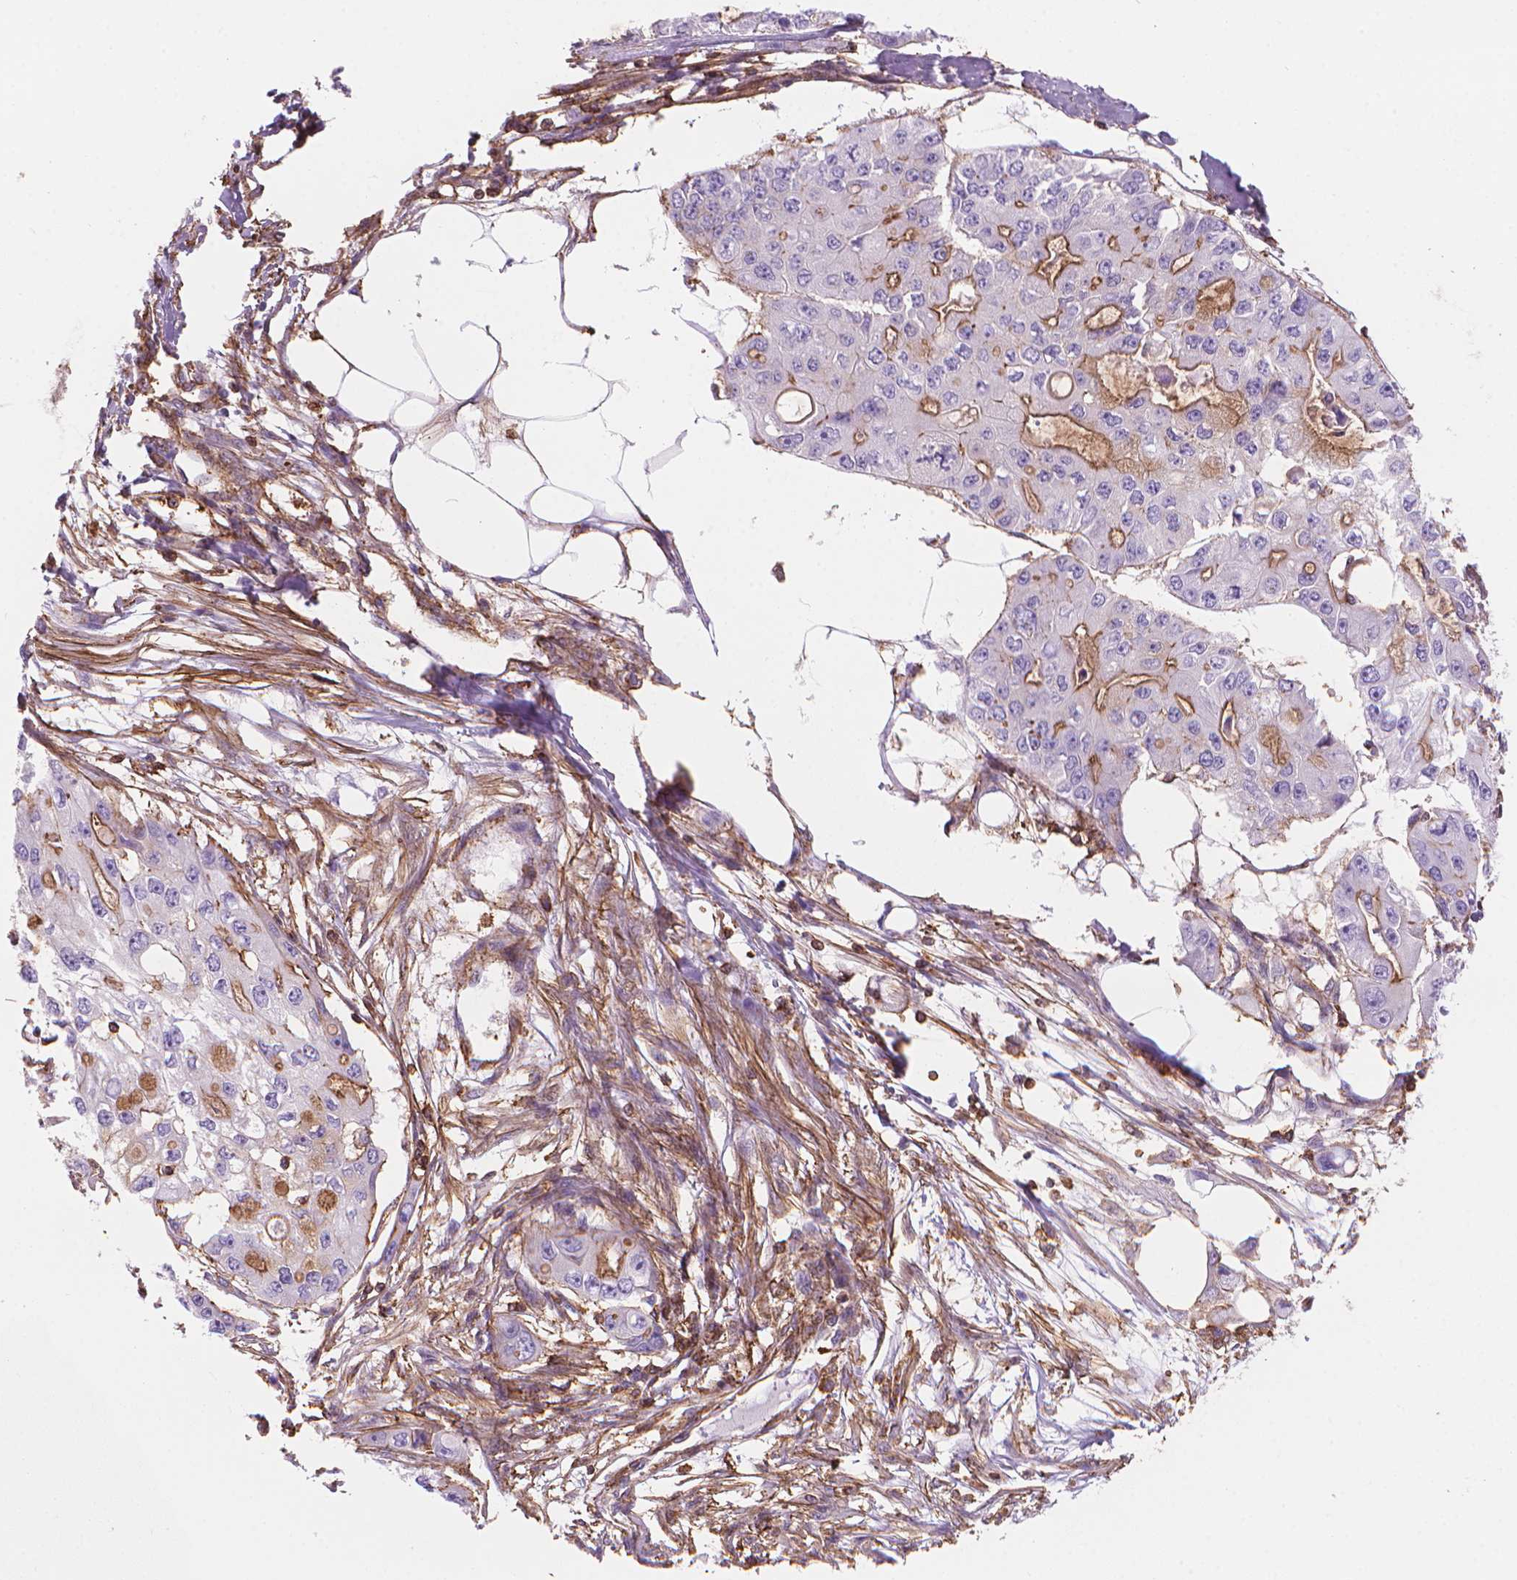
{"staining": {"intensity": "moderate", "quantity": "25%-75%", "location": "cytoplasmic/membranous"}, "tissue": "ovarian cancer", "cell_type": "Tumor cells", "image_type": "cancer", "snomed": [{"axis": "morphology", "description": "Cystadenocarcinoma, serous, NOS"}, {"axis": "topography", "description": "Ovary"}], "caption": "Moderate cytoplasmic/membranous expression for a protein is identified in about 25%-75% of tumor cells of ovarian cancer using IHC.", "gene": "PATJ", "patient": {"sex": "female", "age": 56}}